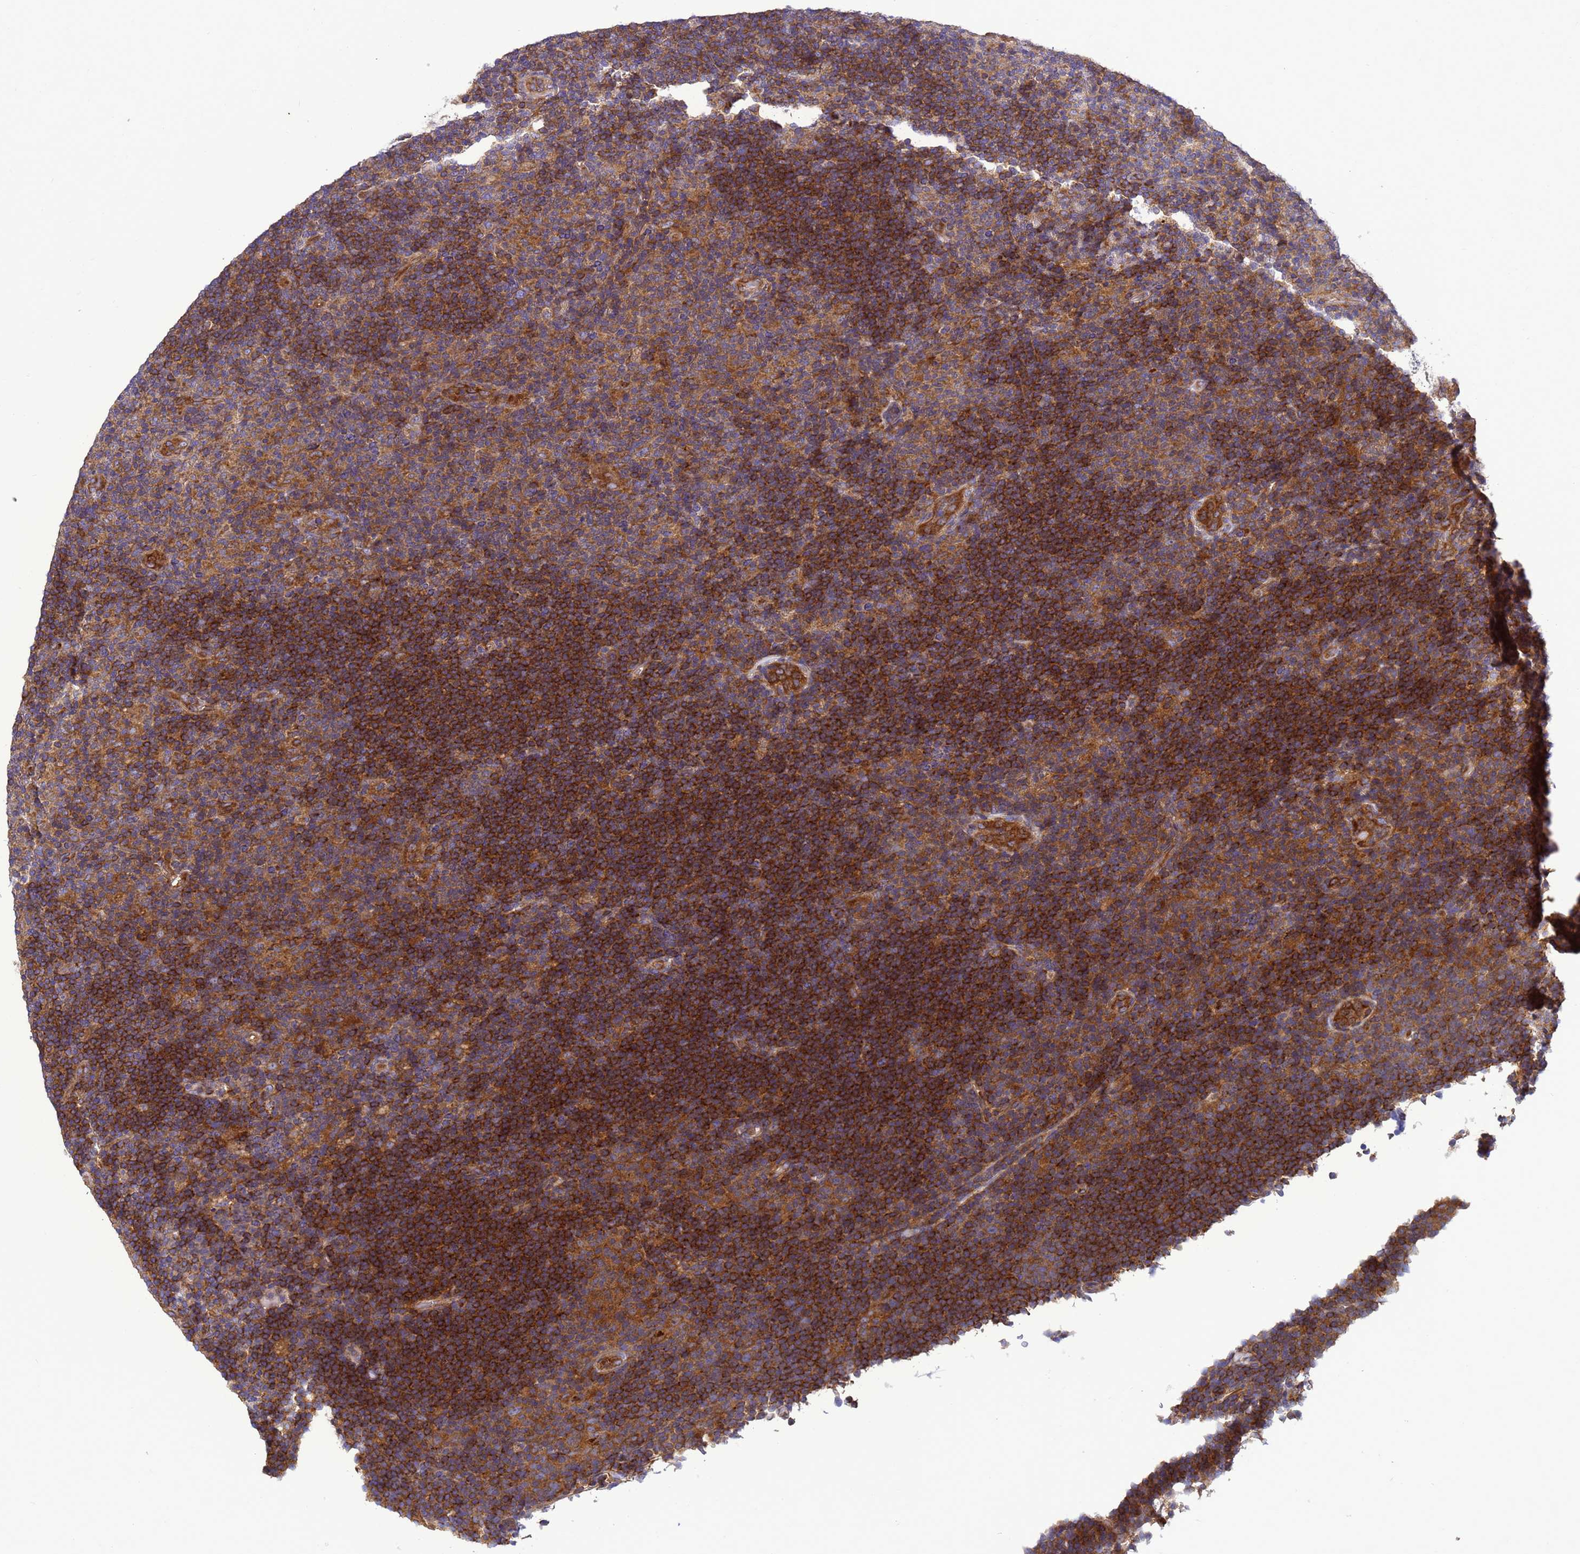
{"staining": {"intensity": "weak", "quantity": ">75%", "location": "cytoplasmic/membranous"}, "tissue": "lymphoma", "cell_type": "Tumor cells", "image_type": "cancer", "snomed": [{"axis": "morphology", "description": "Hodgkin's disease, NOS"}, {"axis": "topography", "description": "Lymph node"}], "caption": "Brown immunohistochemical staining in human Hodgkin's disease exhibits weak cytoplasmic/membranous positivity in about >75% of tumor cells. The staining is performed using DAB (3,3'-diaminobenzidine) brown chromogen to label protein expression. The nuclei are counter-stained blue using hematoxylin.", "gene": "BECN1", "patient": {"sex": "female", "age": 57}}